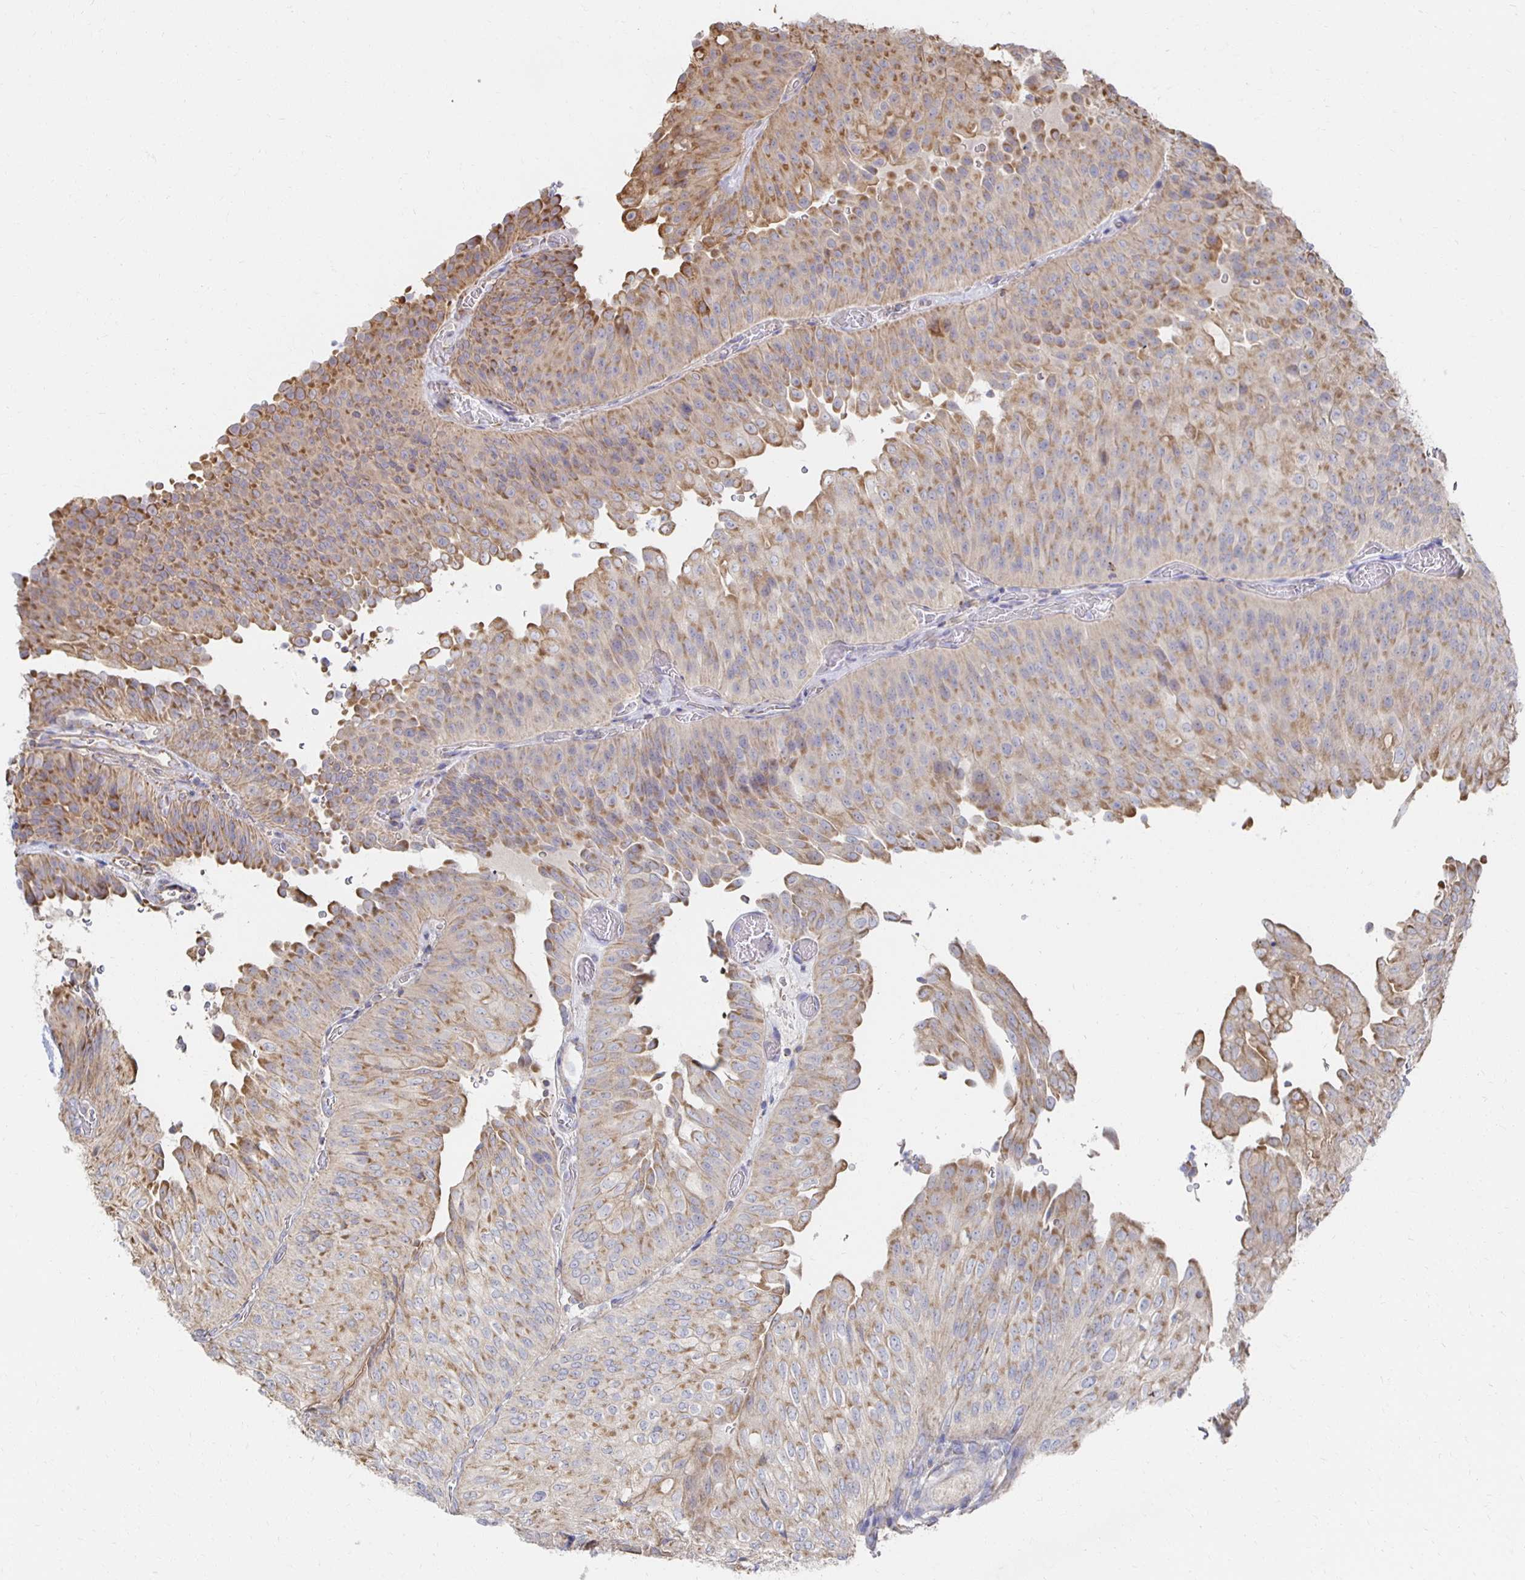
{"staining": {"intensity": "moderate", "quantity": "25%-75%", "location": "cytoplasmic/membranous"}, "tissue": "urothelial cancer", "cell_type": "Tumor cells", "image_type": "cancer", "snomed": [{"axis": "morphology", "description": "Urothelial carcinoma, NOS"}, {"axis": "topography", "description": "Urinary bladder"}], "caption": "Tumor cells exhibit medium levels of moderate cytoplasmic/membranous positivity in approximately 25%-75% of cells in urothelial cancer. (Stains: DAB (3,3'-diaminobenzidine) in brown, nuclei in blue, Microscopy: brightfield microscopy at high magnification).", "gene": "NKX2-8", "patient": {"sex": "male", "age": 62}}